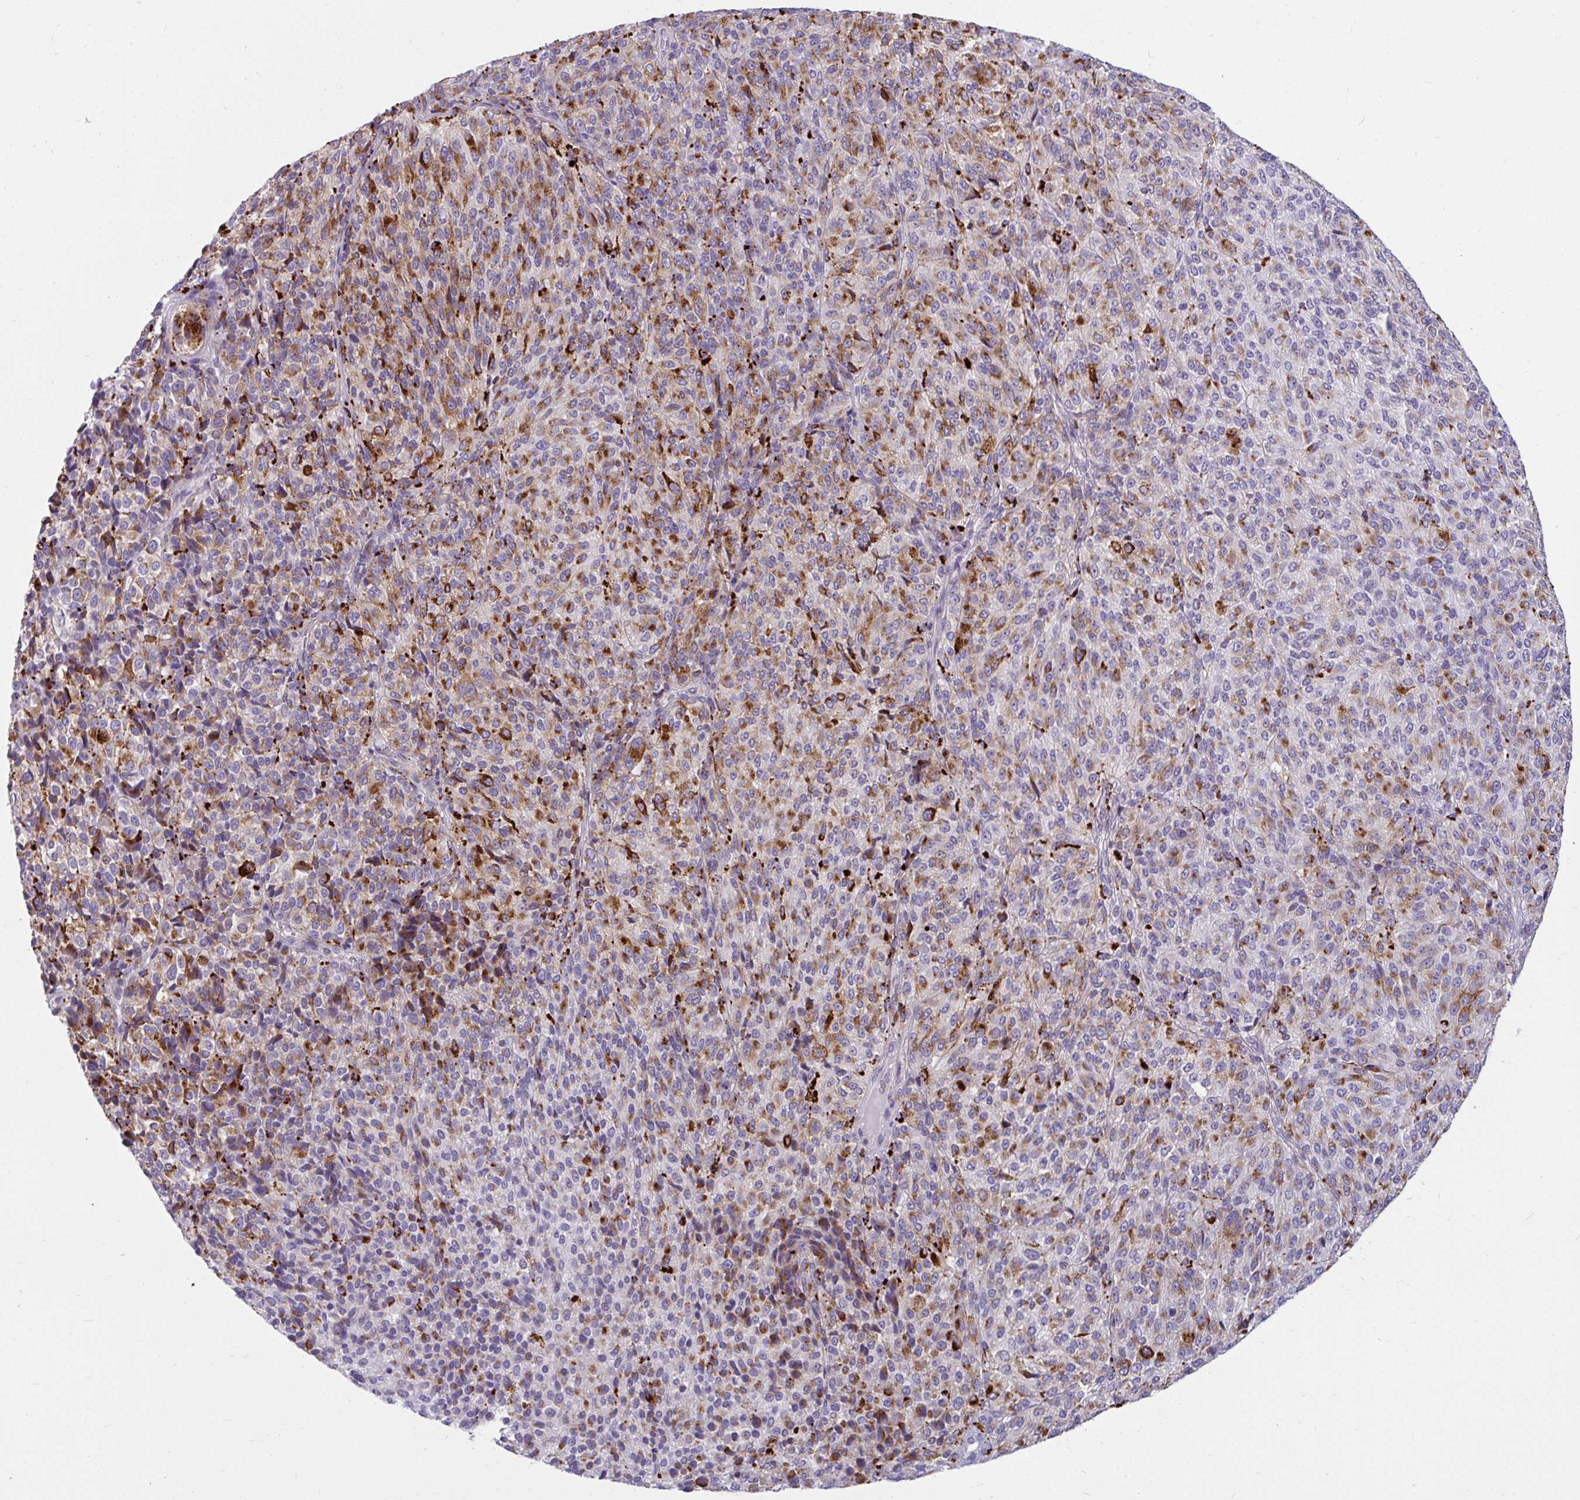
{"staining": {"intensity": "strong", "quantity": "<25%", "location": "cytoplasmic/membranous"}, "tissue": "melanoma", "cell_type": "Tumor cells", "image_type": "cancer", "snomed": [{"axis": "morphology", "description": "Malignant melanoma, Metastatic site"}, {"axis": "topography", "description": "Brain"}], "caption": "Immunohistochemistry (IHC) of human melanoma demonstrates medium levels of strong cytoplasmic/membranous positivity in approximately <25% of tumor cells.", "gene": "CTSZ", "patient": {"sex": "female", "age": 56}}